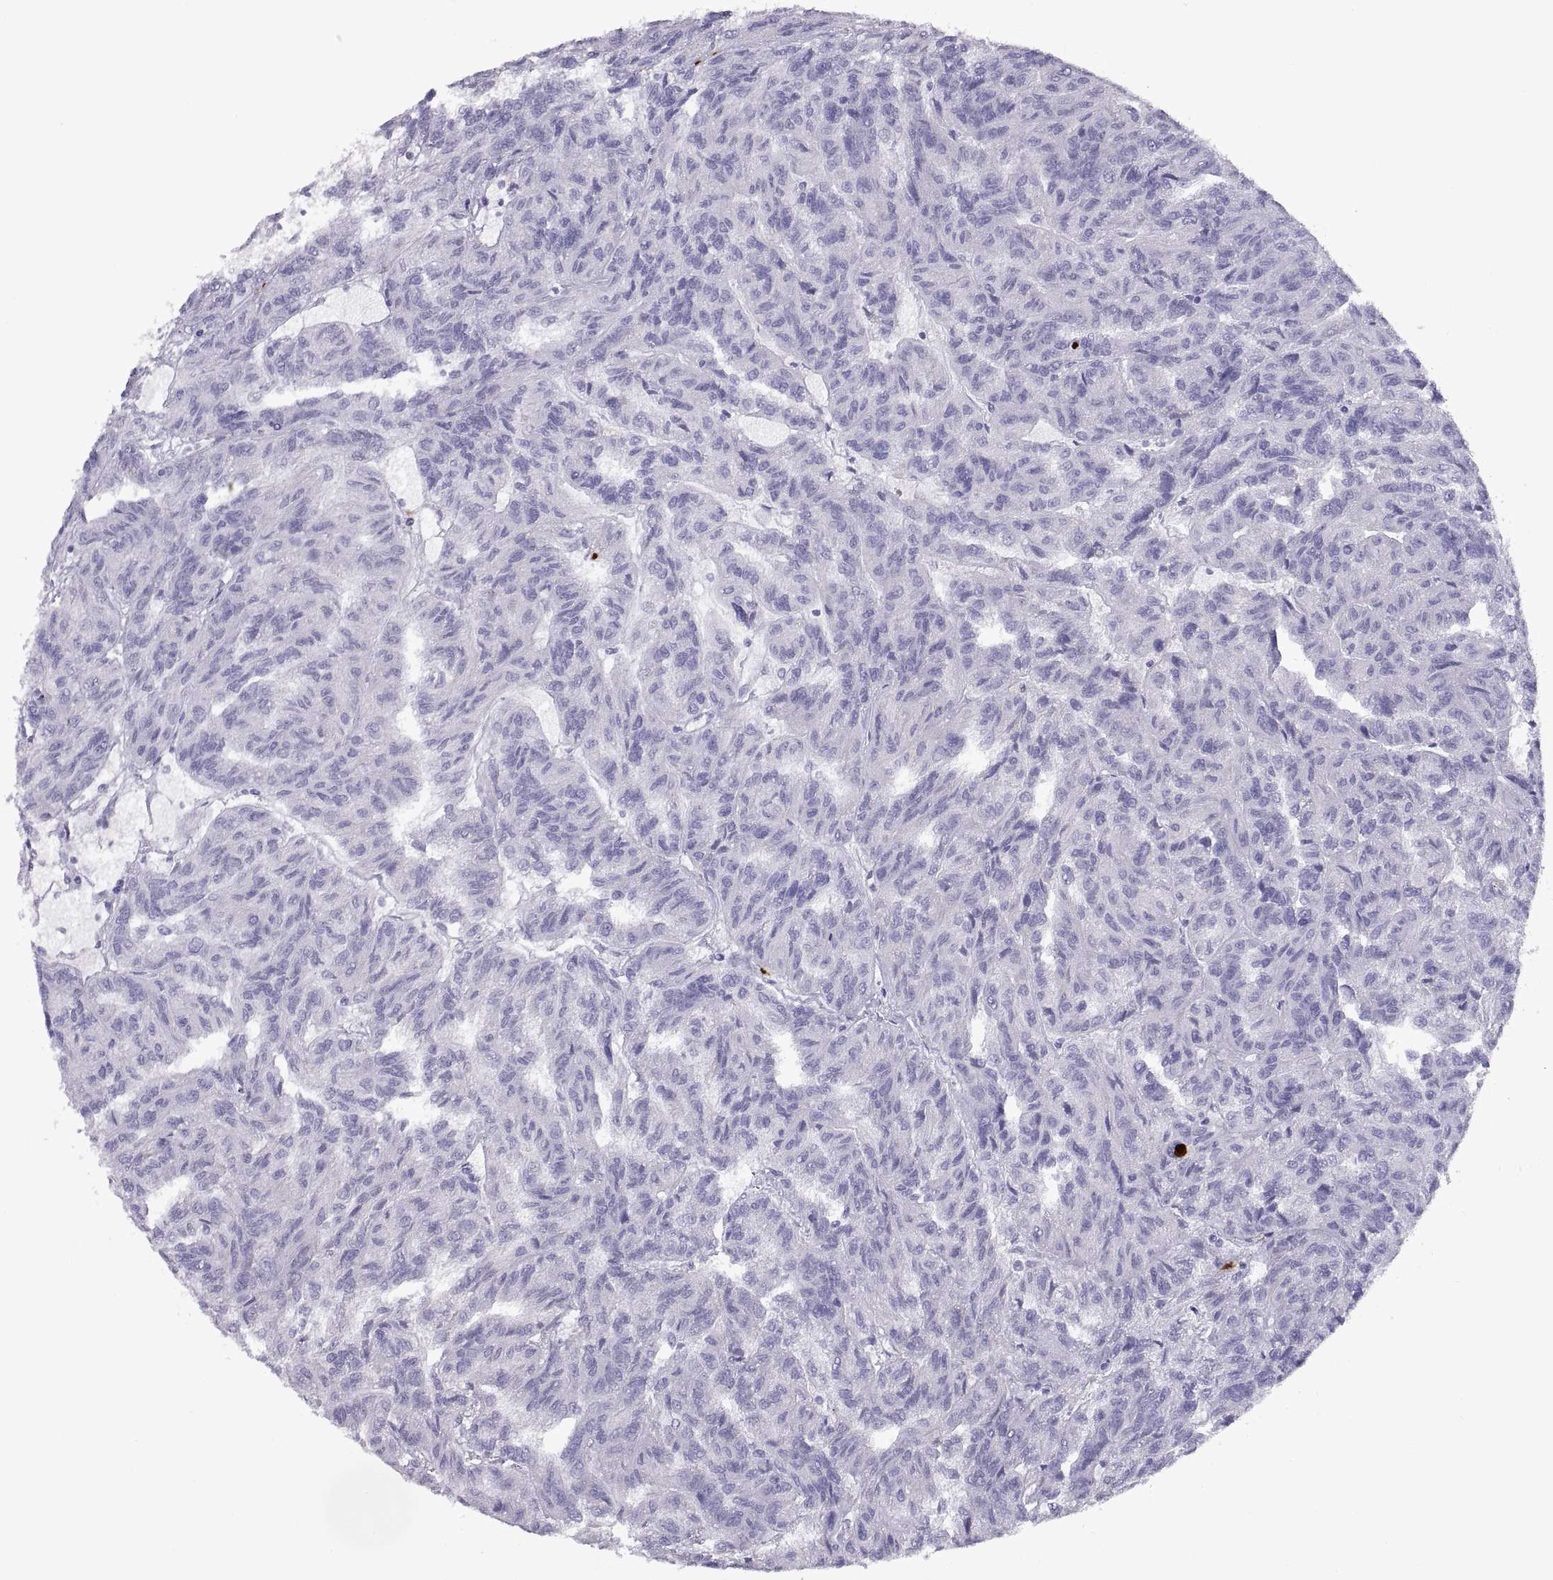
{"staining": {"intensity": "negative", "quantity": "none", "location": "none"}, "tissue": "renal cancer", "cell_type": "Tumor cells", "image_type": "cancer", "snomed": [{"axis": "morphology", "description": "Adenocarcinoma, NOS"}, {"axis": "topography", "description": "Kidney"}], "caption": "An IHC histopathology image of renal cancer is shown. There is no staining in tumor cells of renal cancer.", "gene": "RGS20", "patient": {"sex": "male", "age": 79}}